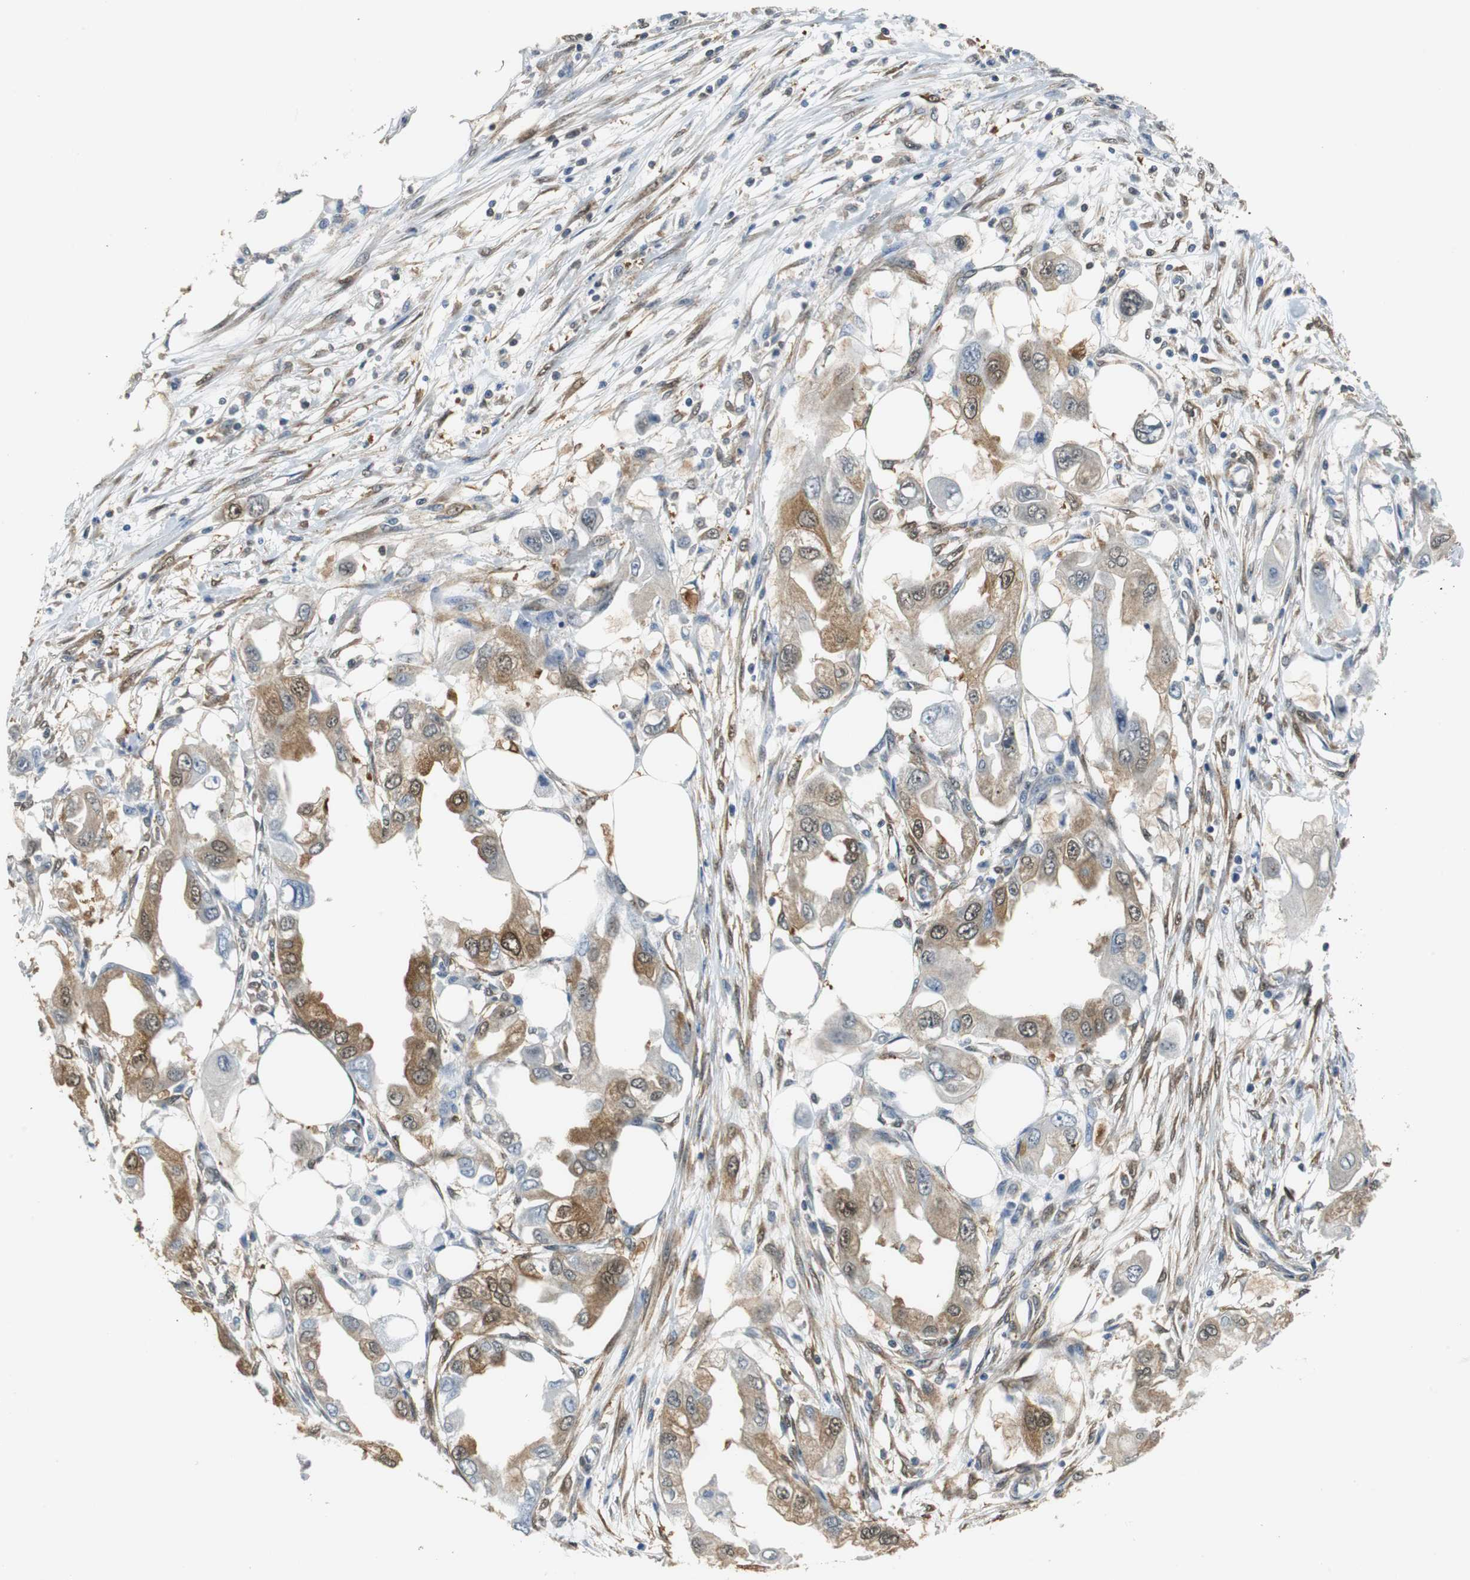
{"staining": {"intensity": "moderate", "quantity": ">75%", "location": "cytoplasmic/membranous,nuclear"}, "tissue": "endometrial cancer", "cell_type": "Tumor cells", "image_type": "cancer", "snomed": [{"axis": "morphology", "description": "Adenocarcinoma, NOS"}, {"axis": "topography", "description": "Endometrium"}], "caption": "Immunohistochemical staining of adenocarcinoma (endometrial) reveals medium levels of moderate cytoplasmic/membranous and nuclear protein positivity in about >75% of tumor cells.", "gene": "UBQLN2", "patient": {"sex": "female", "age": 67}}